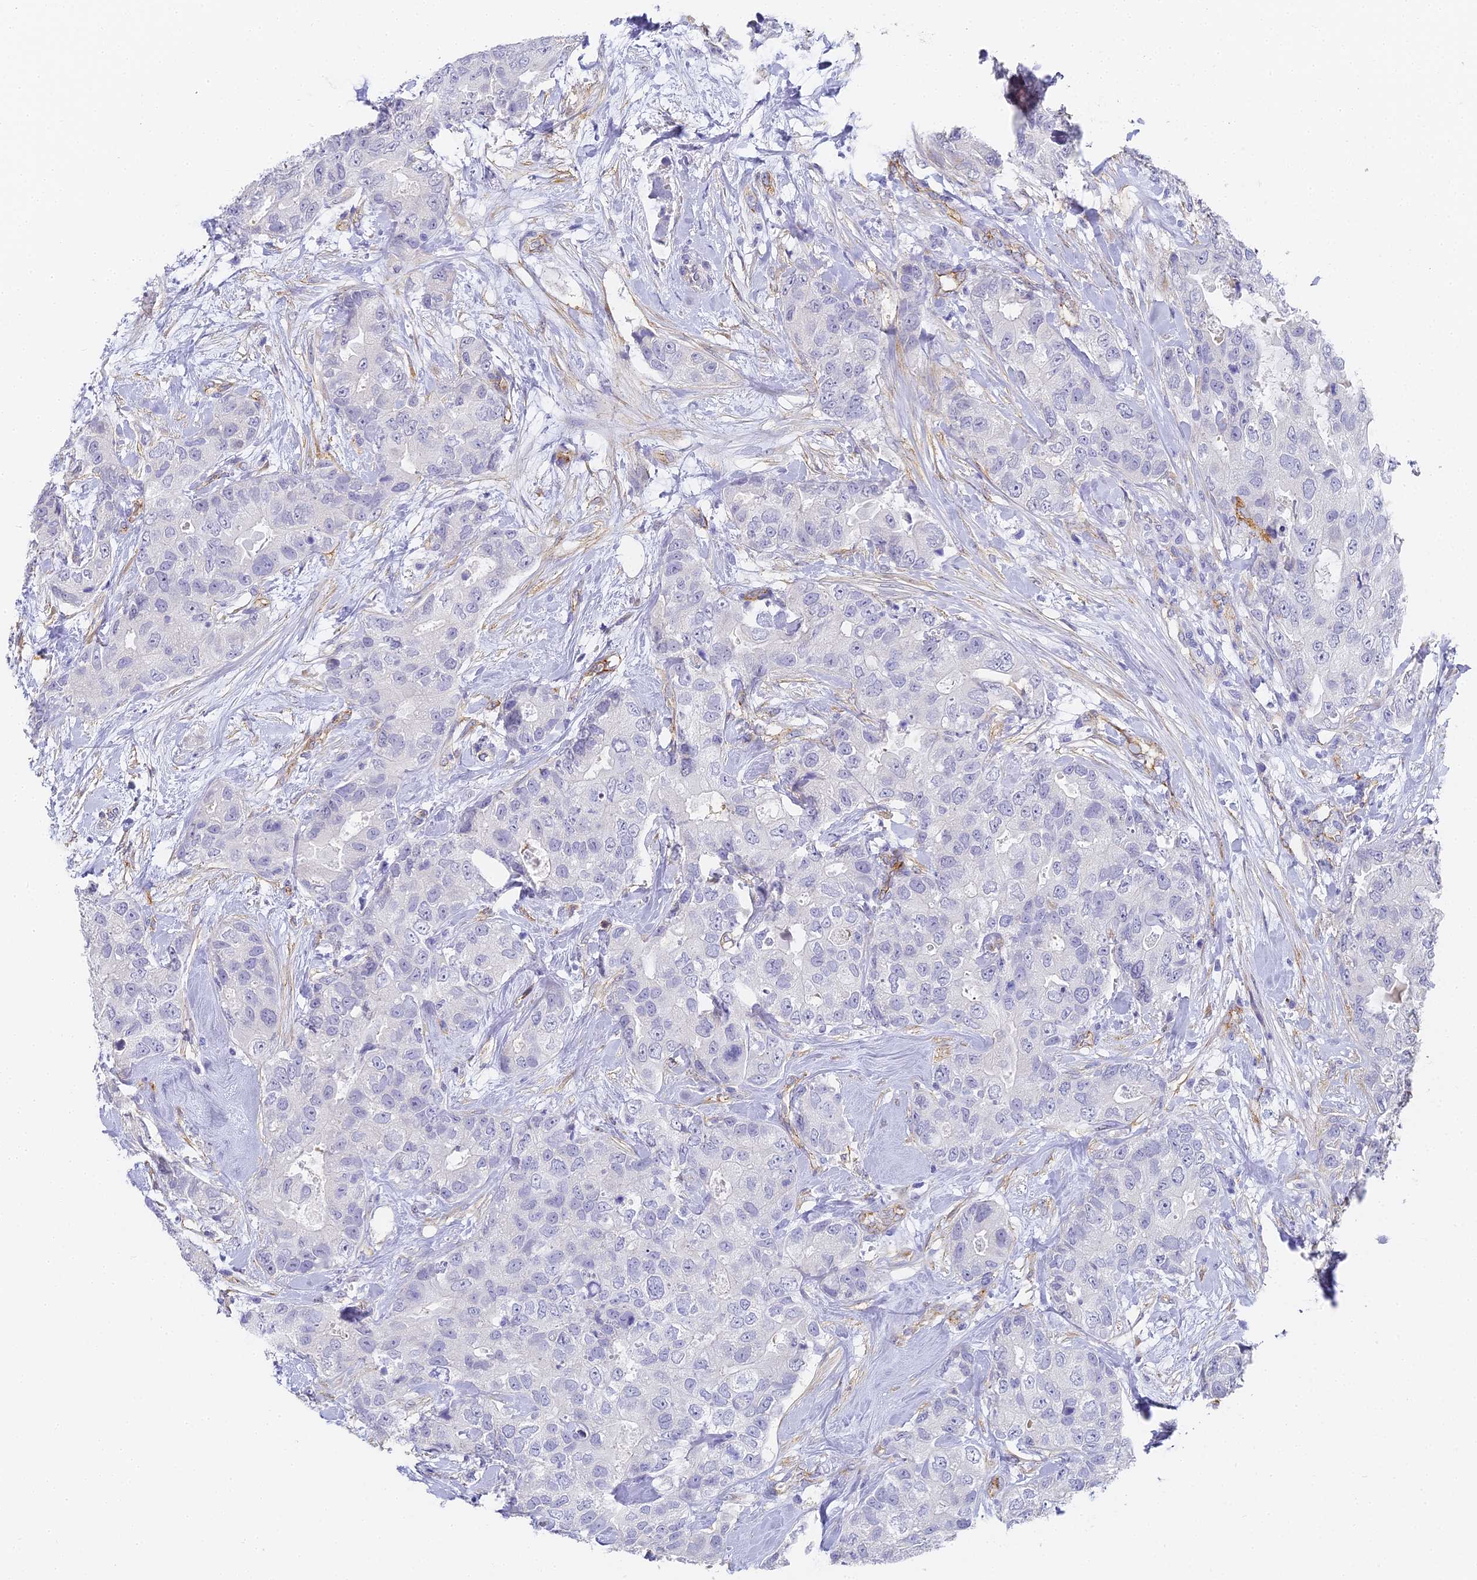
{"staining": {"intensity": "negative", "quantity": "none", "location": "none"}, "tissue": "breast cancer", "cell_type": "Tumor cells", "image_type": "cancer", "snomed": [{"axis": "morphology", "description": "Duct carcinoma"}, {"axis": "topography", "description": "Breast"}], "caption": "High power microscopy image of an immunohistochemistry (IHC) photomicrograph of breast cancer, revealing no significant staining in tumor cells.", "gene": "GJA1", "patient": {"sex": "female", "age": 62}}